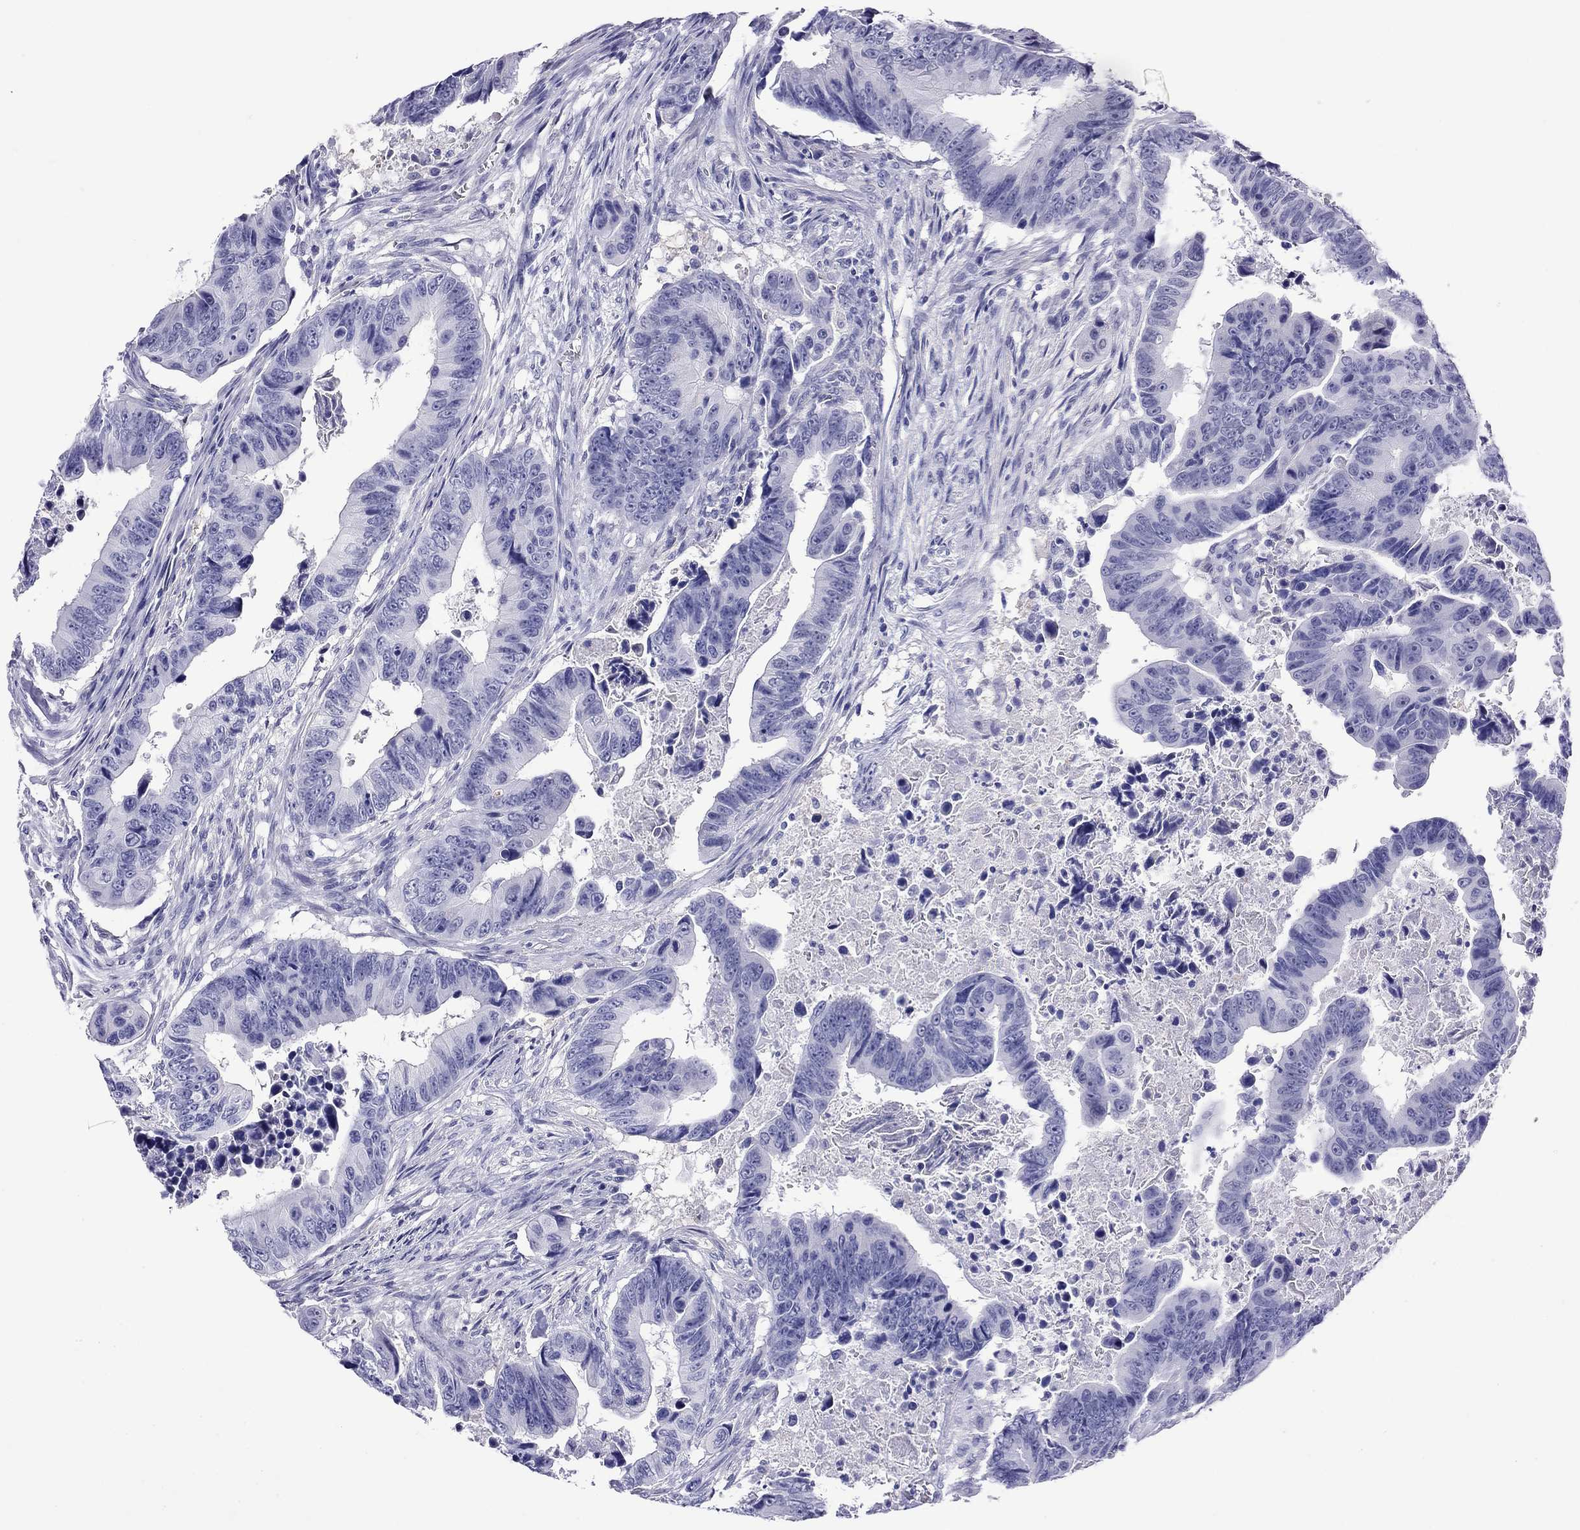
{"staining": {"intensity": "negative", "quantity": "none", "location": "none"}, "tissue": "colorectal cancer", "cell_type": "Tumor cells", "image_type": "cancer", "snomed": [{"axis": "morphology", "description": "Adenocarcinoma, NOS"}, {"axis": "topography", "description": "Colon"}], "caption": "This image is of adenocarcinoma (colorectal) stained with immunohistochemistry to label a protein in brown with the nuclei are counter-stained blue. There is no expression in tumor cells. (DAB immunohistochemistry visualized using brightfield microscopy, high magnification).", "gene": "SLC30A8", "patient": {"sex": "female", "age": 87}}